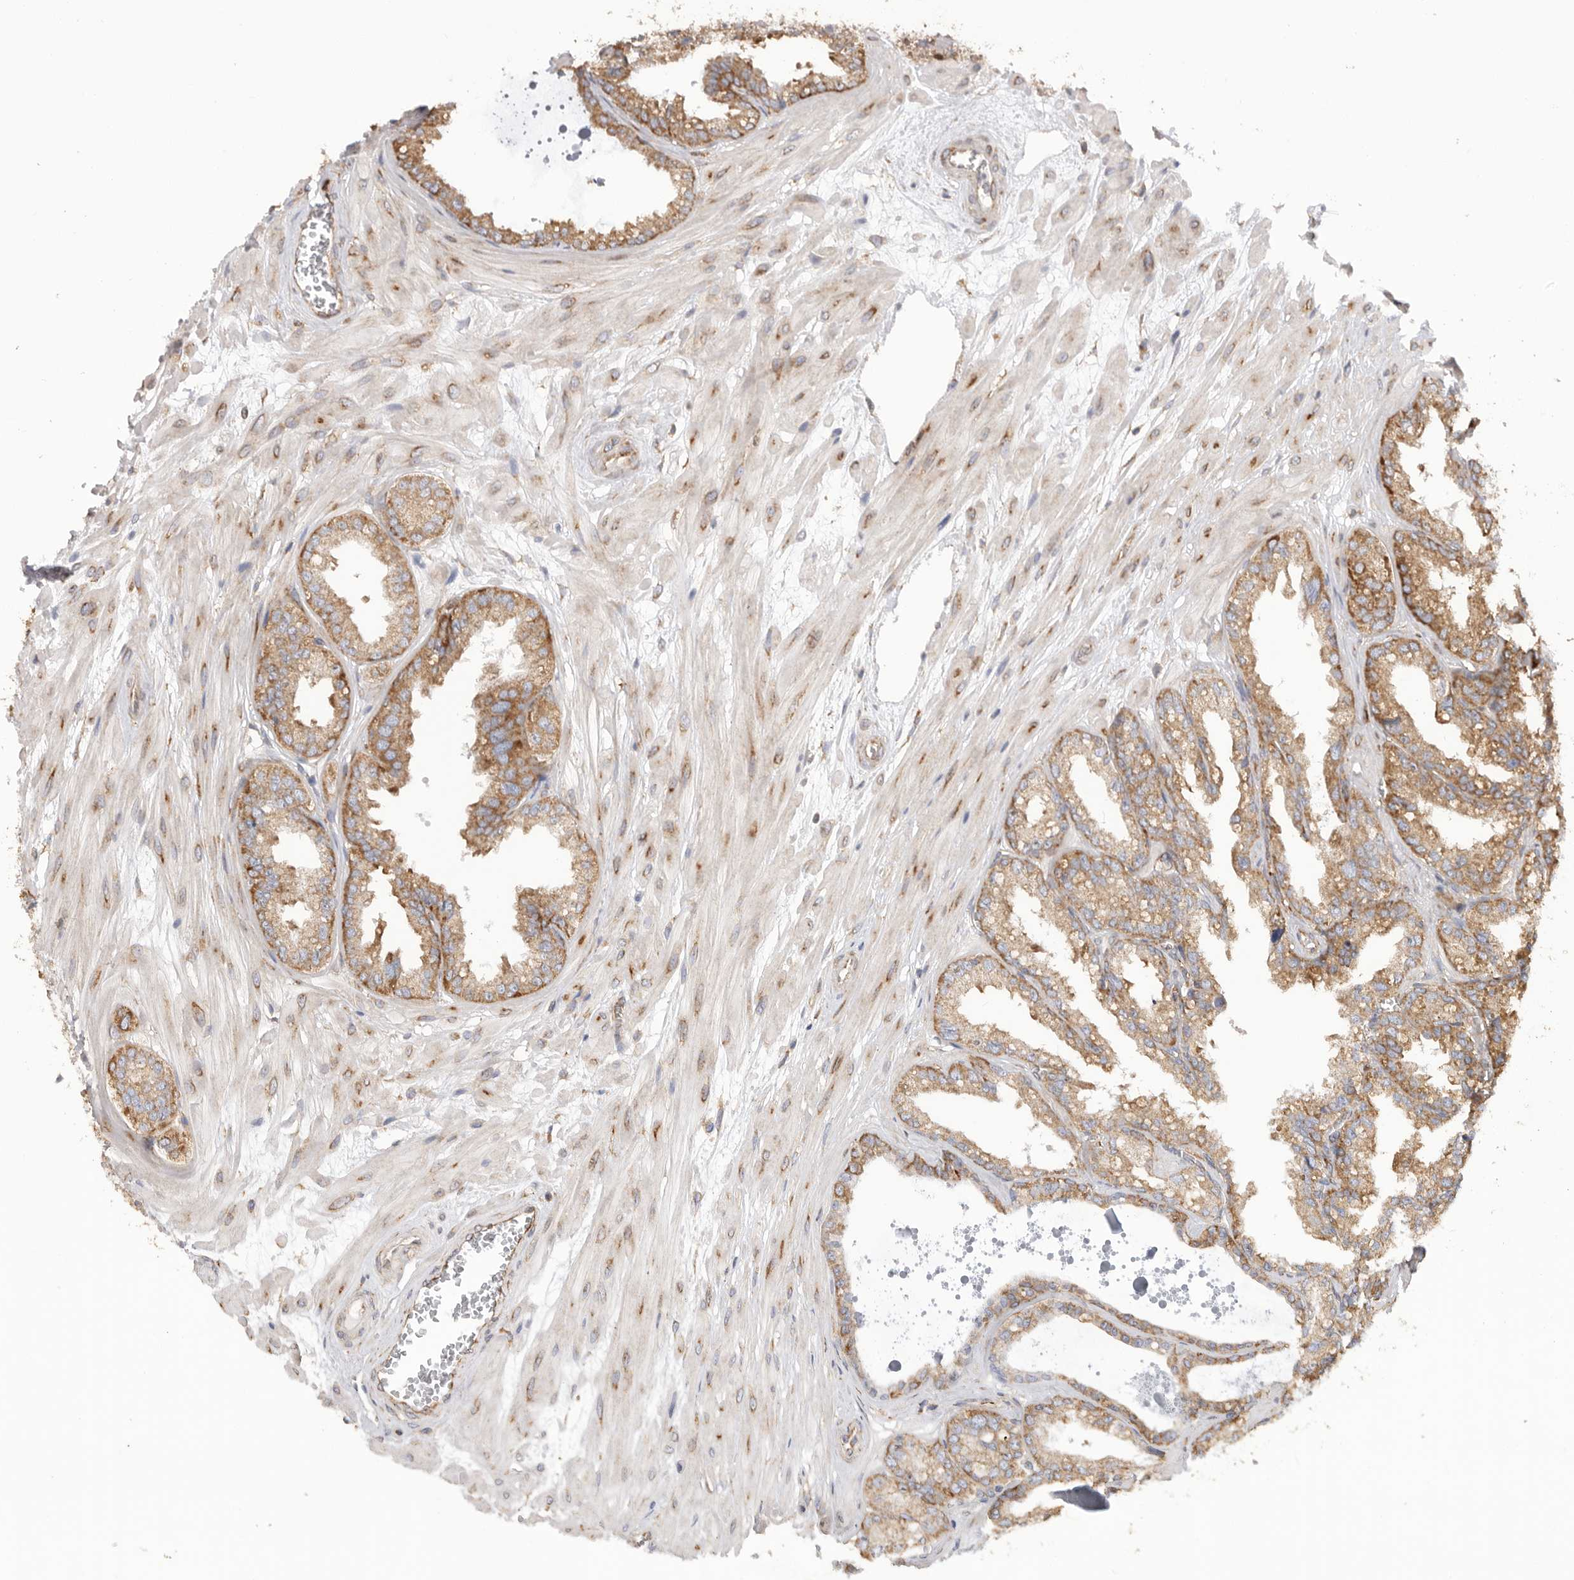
{"staining": {"intensity": "moderate", "quantity": ">75%", "location": "cytoplasmic/membranous"}, "tissue": "seminal vesicle", "cell_type": "Glandular cells", "image_type": "normal", "snomed": [{"axis": "morphology", "description": "Normal tissue, NOS"}, {"axis": "topography", "description": "Prostate"}, {"axis": "topography", "description": "Seminal veicle"}], "caption": "IHC staining of unremarkable seminal vesicle, which shows medium levels of moderate cytoplasmic/membranous positivity in approximately >75% of glandular cells indicating moderate cytoplasmic/membranous protein positivity. The staining was performed using DAB (3,3'-diaminobenzidine) (brown) for protein detection and nuclei were counterstained in hematoxylin (blue).", "gene": "SERBP1", "patient": {"sex": "male", "age": 51}}